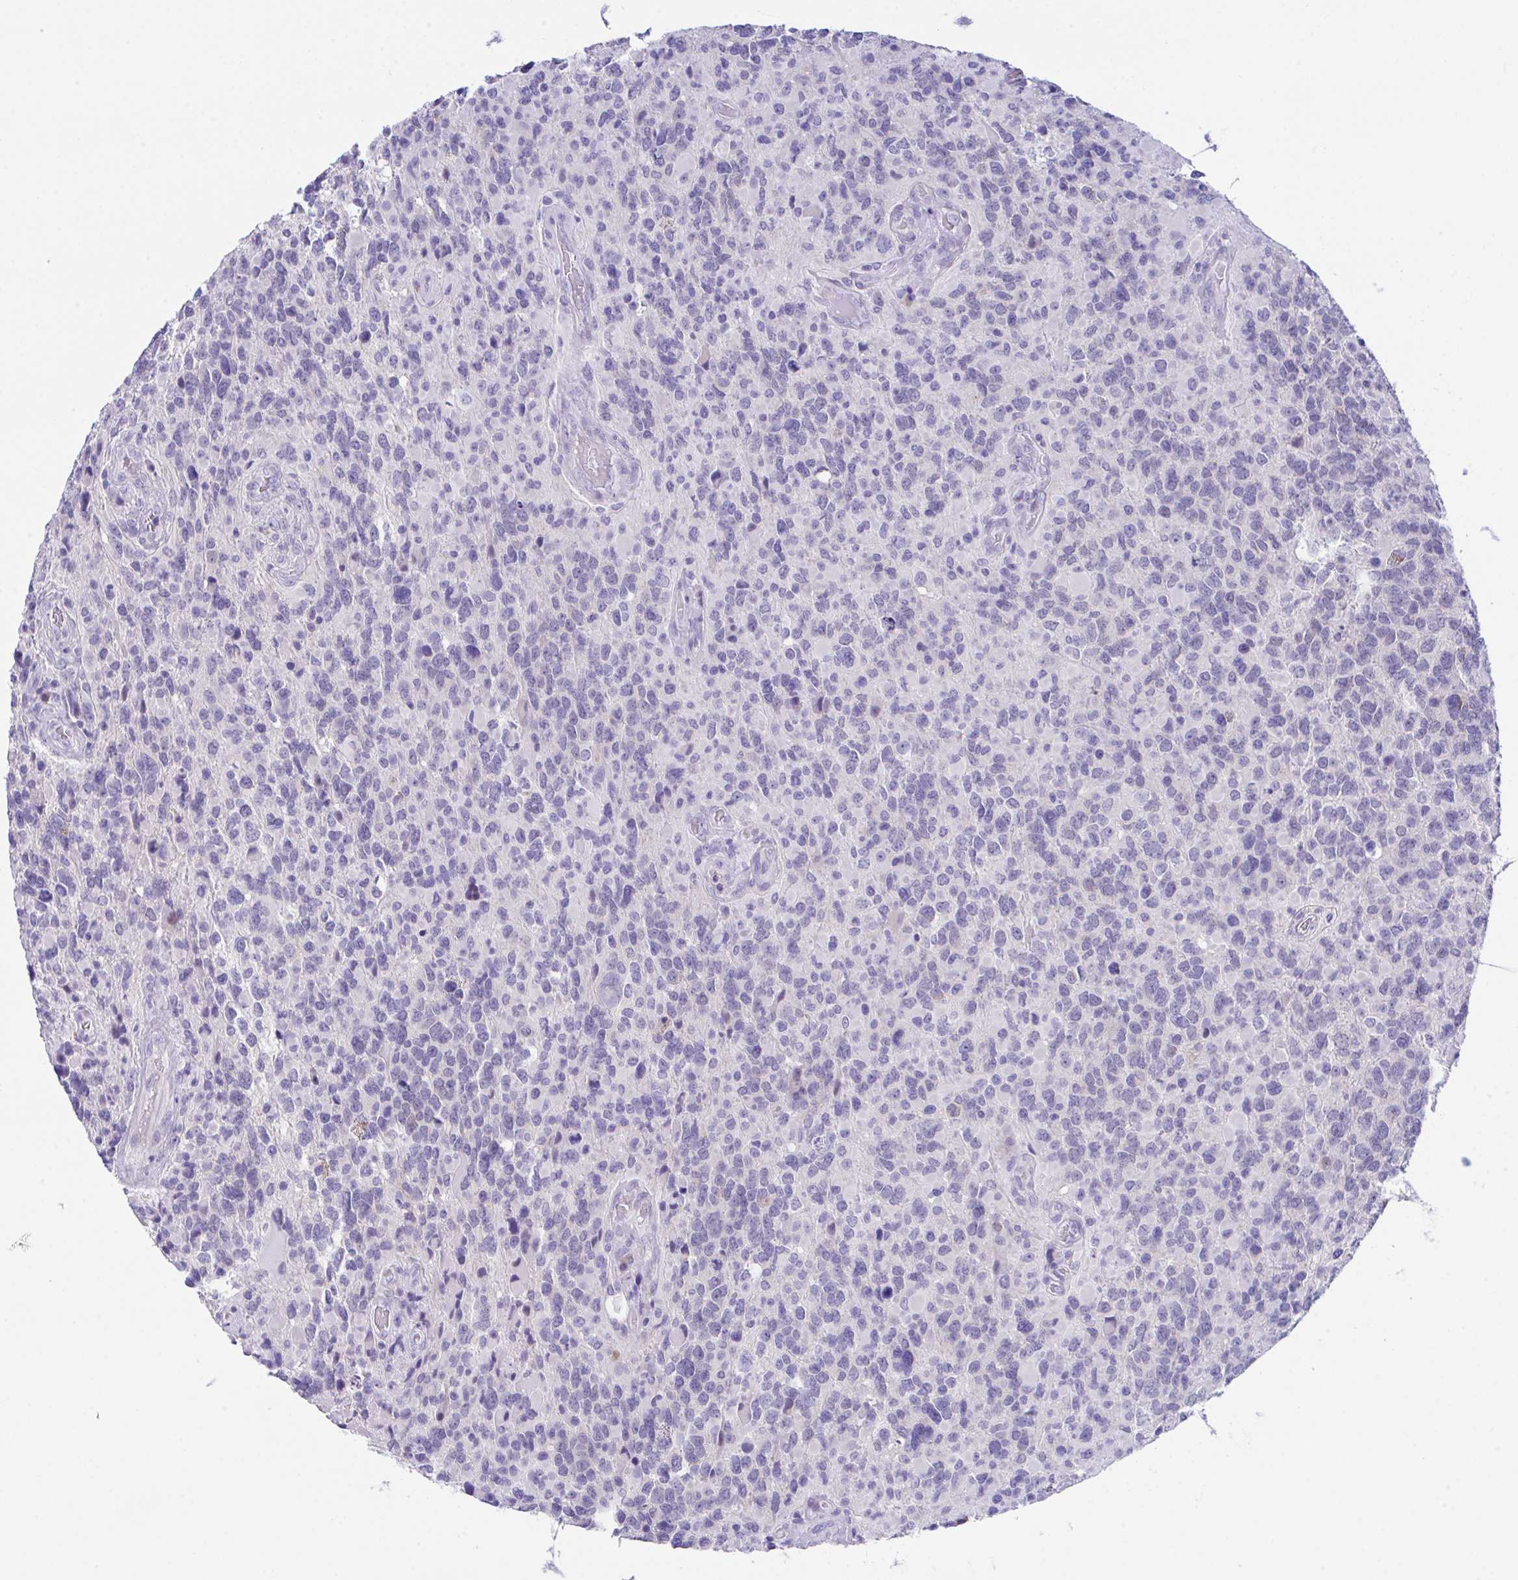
{"staining": {"intensity": "negative", "quantity": "none", "location": "none"}, "tissue": "glioma", "cell_type": "Tumor cells", "image_type": "cancer", "snomed": [{"axis": "morphology", "description": "Glioma, malignant, High grade"}, {"axis": "topography", "description": "Brain"}], "caption": "Tumor cells are negative for protein expression in human malignant high-grade glioma.", "gene": "HOXB4", "patient": {"sex": "female", "age": 40}}